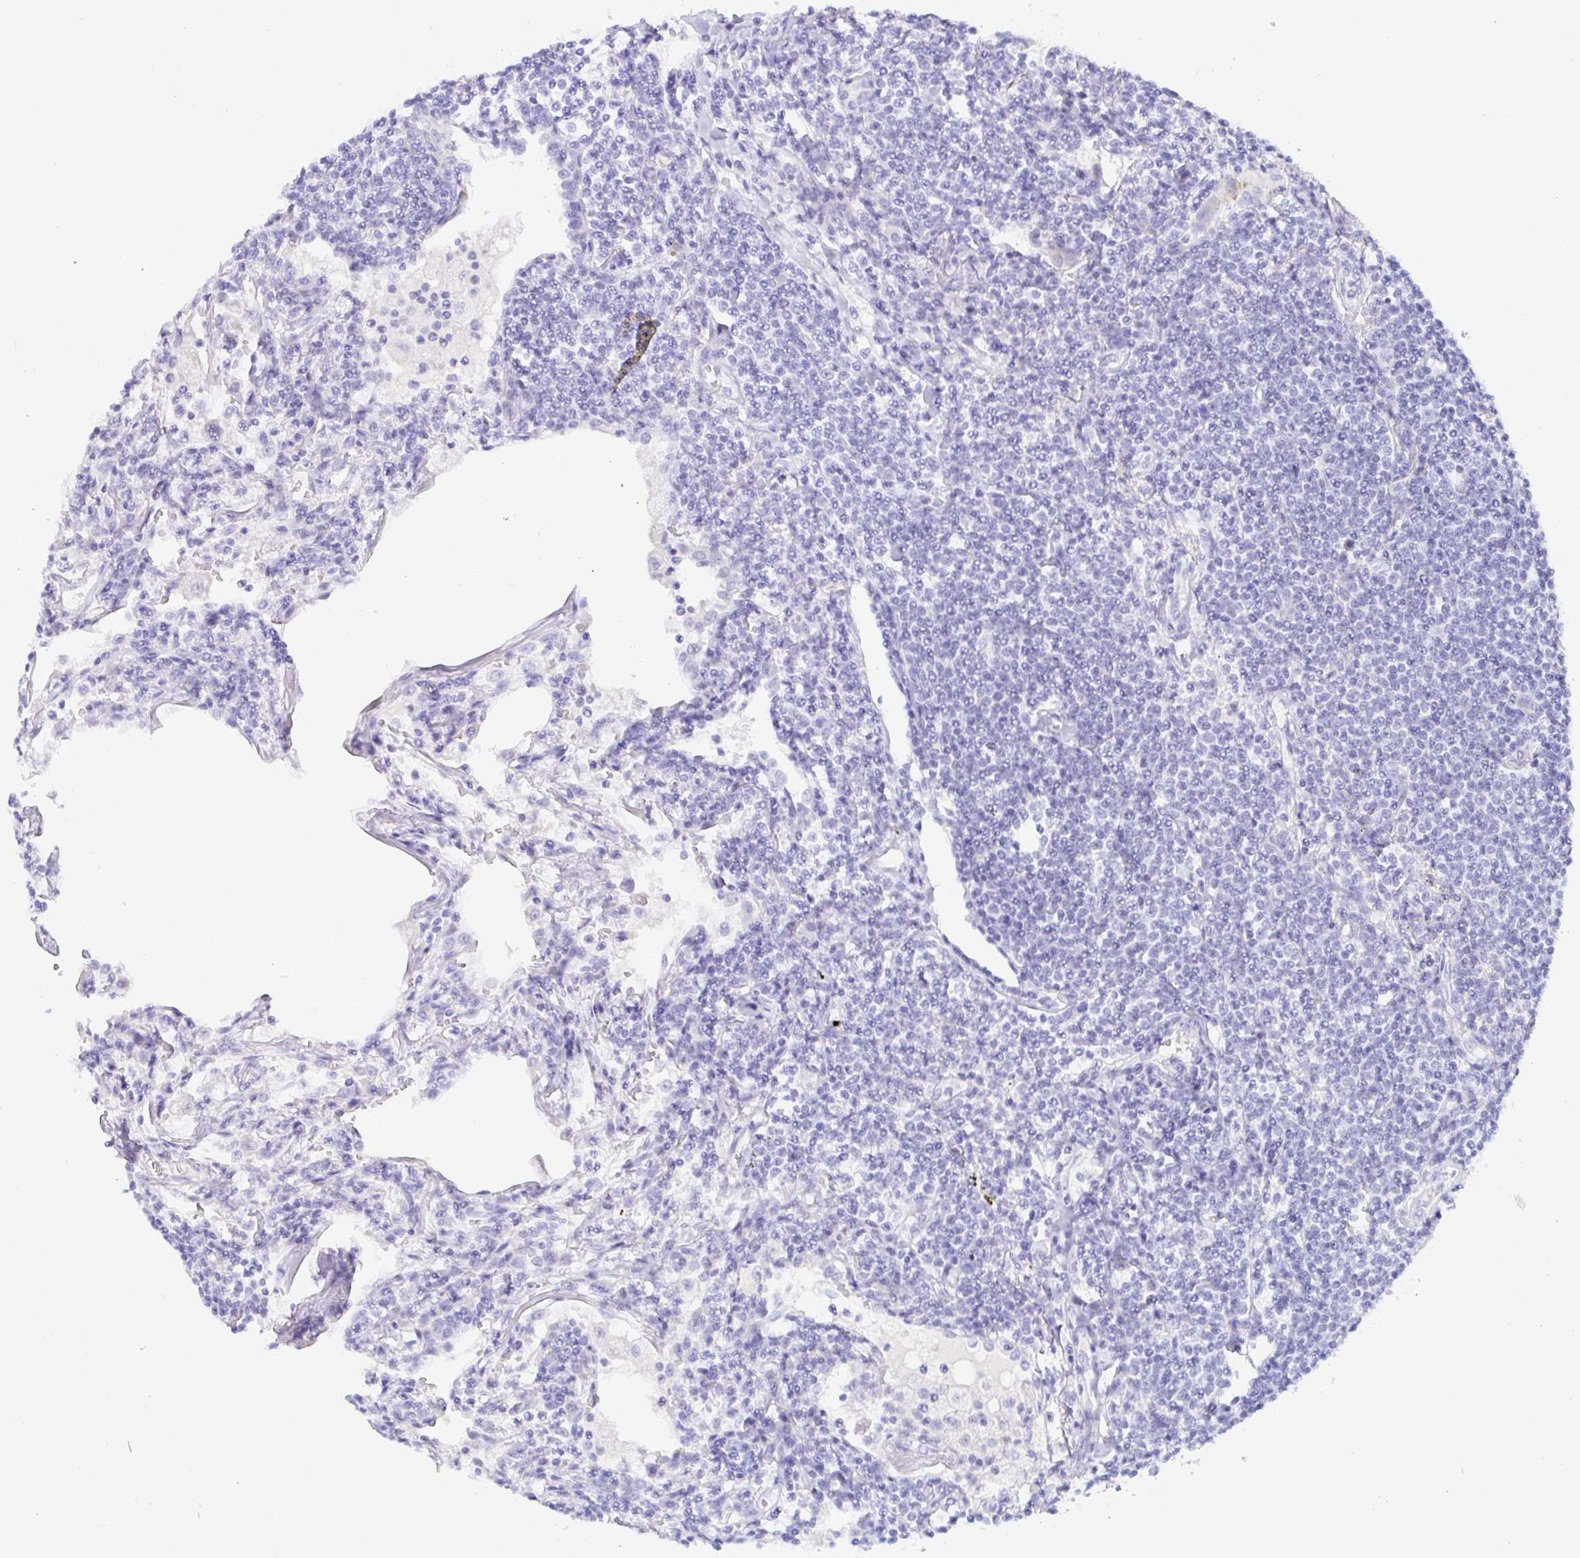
{"staining": {"intensity": "negative", "quantity": "none", "location": "none"}, "tissue": "lymphoma", "cell_type": "Tumor cells", "image_type": "cancer", "snomed": [{"axis": "morphology", "description": "Malignant lymphoma, non-Hodgkin's type, Low grade"}, {"axis": "topography", "description": "Lung"}], "caption": "IHC photomicrograph of neoplastic tissue: lymphoma stained with DAB reveals no significant protein positivity in tumor cells.", "gene": "PINLYP", "patient": {"sex": "female", "age": 71}}